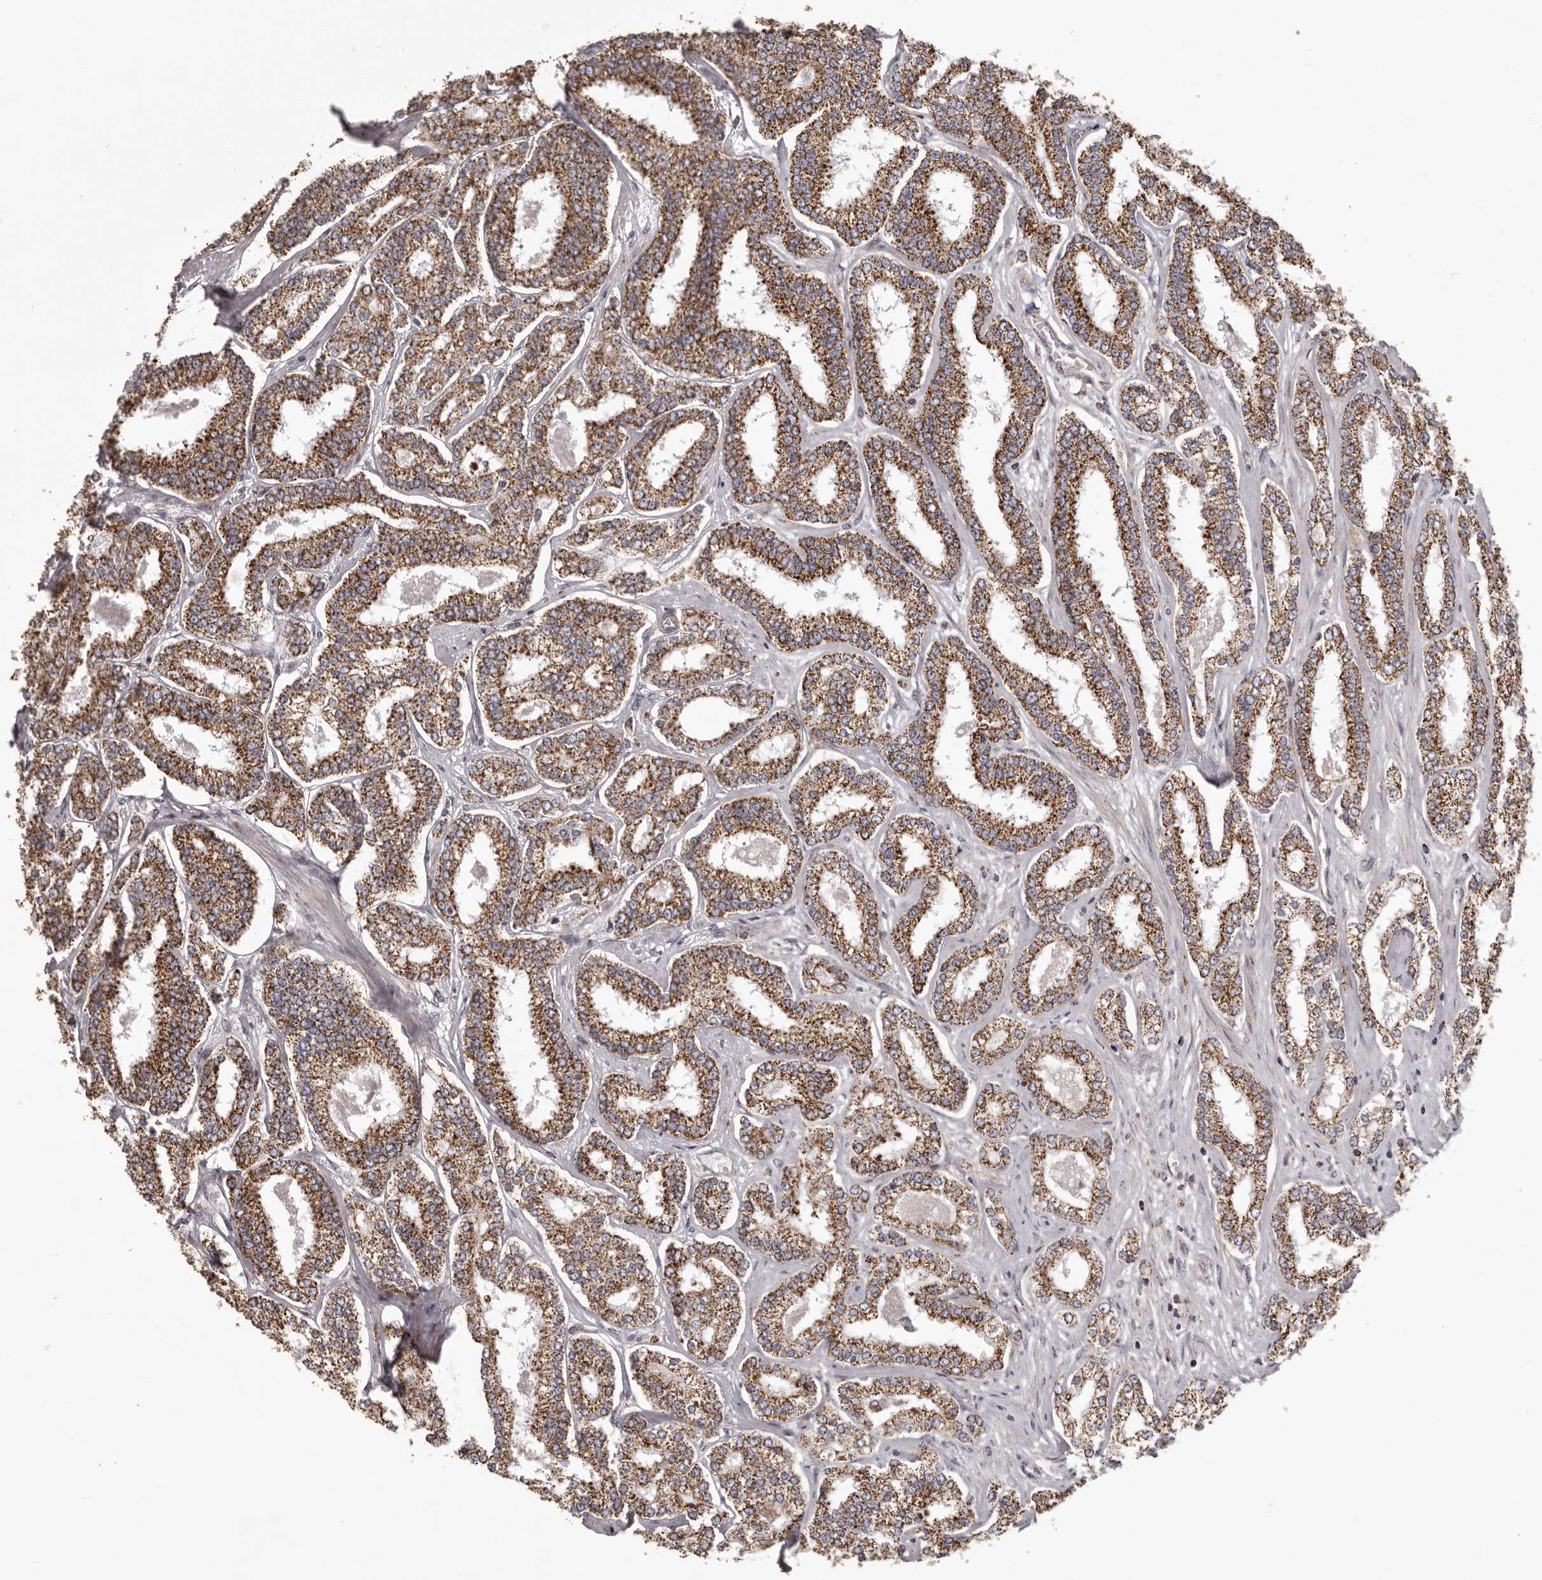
{"staining": {"intensity": "strong", "quantity": ">75%", "location": "cytoplasmic/membranous"}, "tissue": "prostate cancer", "cell_type": "Tumor cells", "image_type": "cancer", "snomed": [{"axis": "morphology", "description": "Normal tissue, NOS"}, {"axis": "morphology", "description": "Adenocarcinoma, High grade"}, {"axis": "topography", "description": "Prostate"}], "caption": "Immunohistochemical staining of human prostate adenocarcinoma (high-grade) displays high levels of strong cytoplasmic/membranous staining in about >75% of tumor cells. The protein is shown in brown color, while the nuclei are stained blue.", "gene": "CHRM2", "patient": {"sex": "male", "age": 83}}